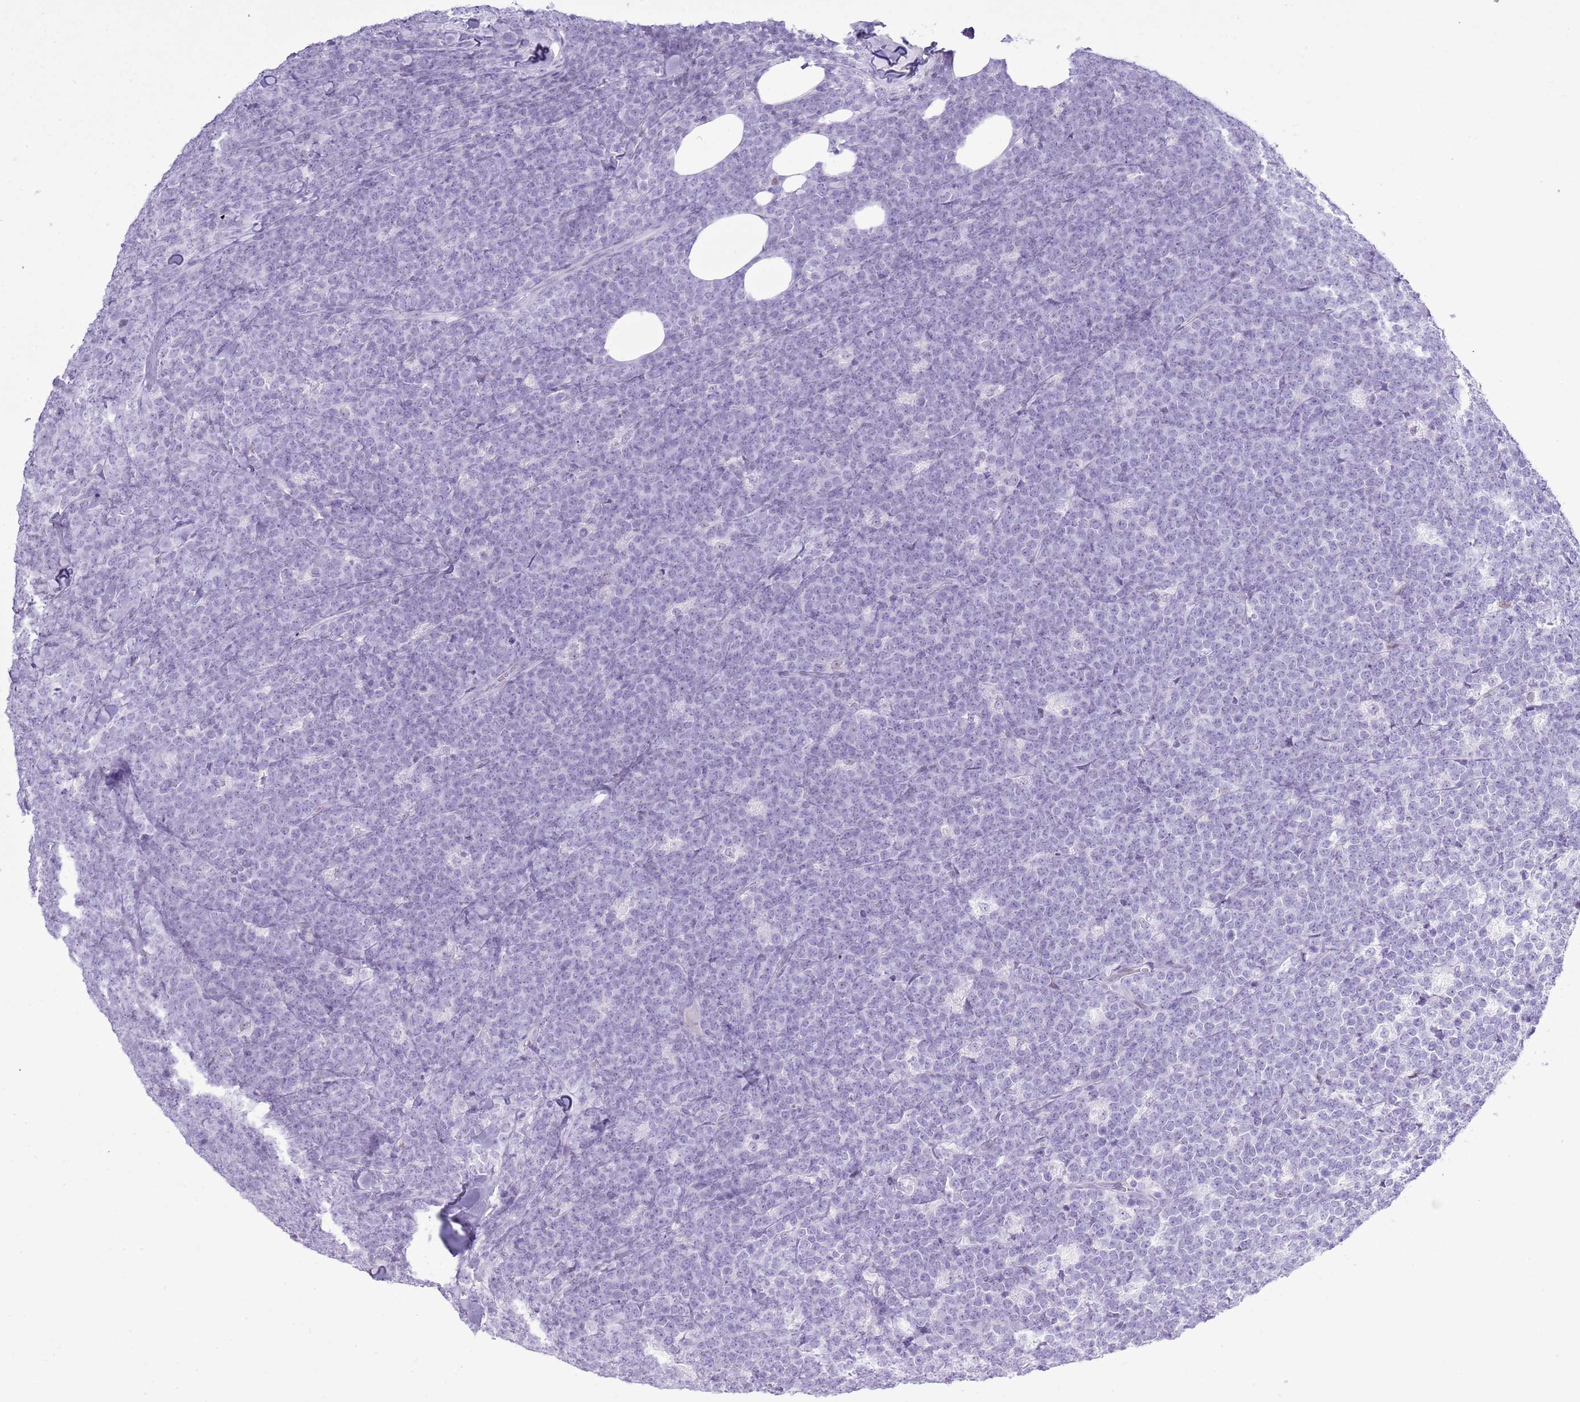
{"staining": {"intensity": "negative", "quantity": "none", "location": "none"}, "tissue": "lymphoma", "cell_type": "Tumor cells", "image_type": "cancer", "snomed": [{"axis": "morphology", "description": "Malignant lymphoma, non-Hodgkin's type, High grade"}, {"axis": "topography", "description": "Small intestine"}], "caption": "There is no significant positivity in tumor cells of lymphoma.", "gene": "ASIP", "patient": {"sex": "male", "age": 8}}